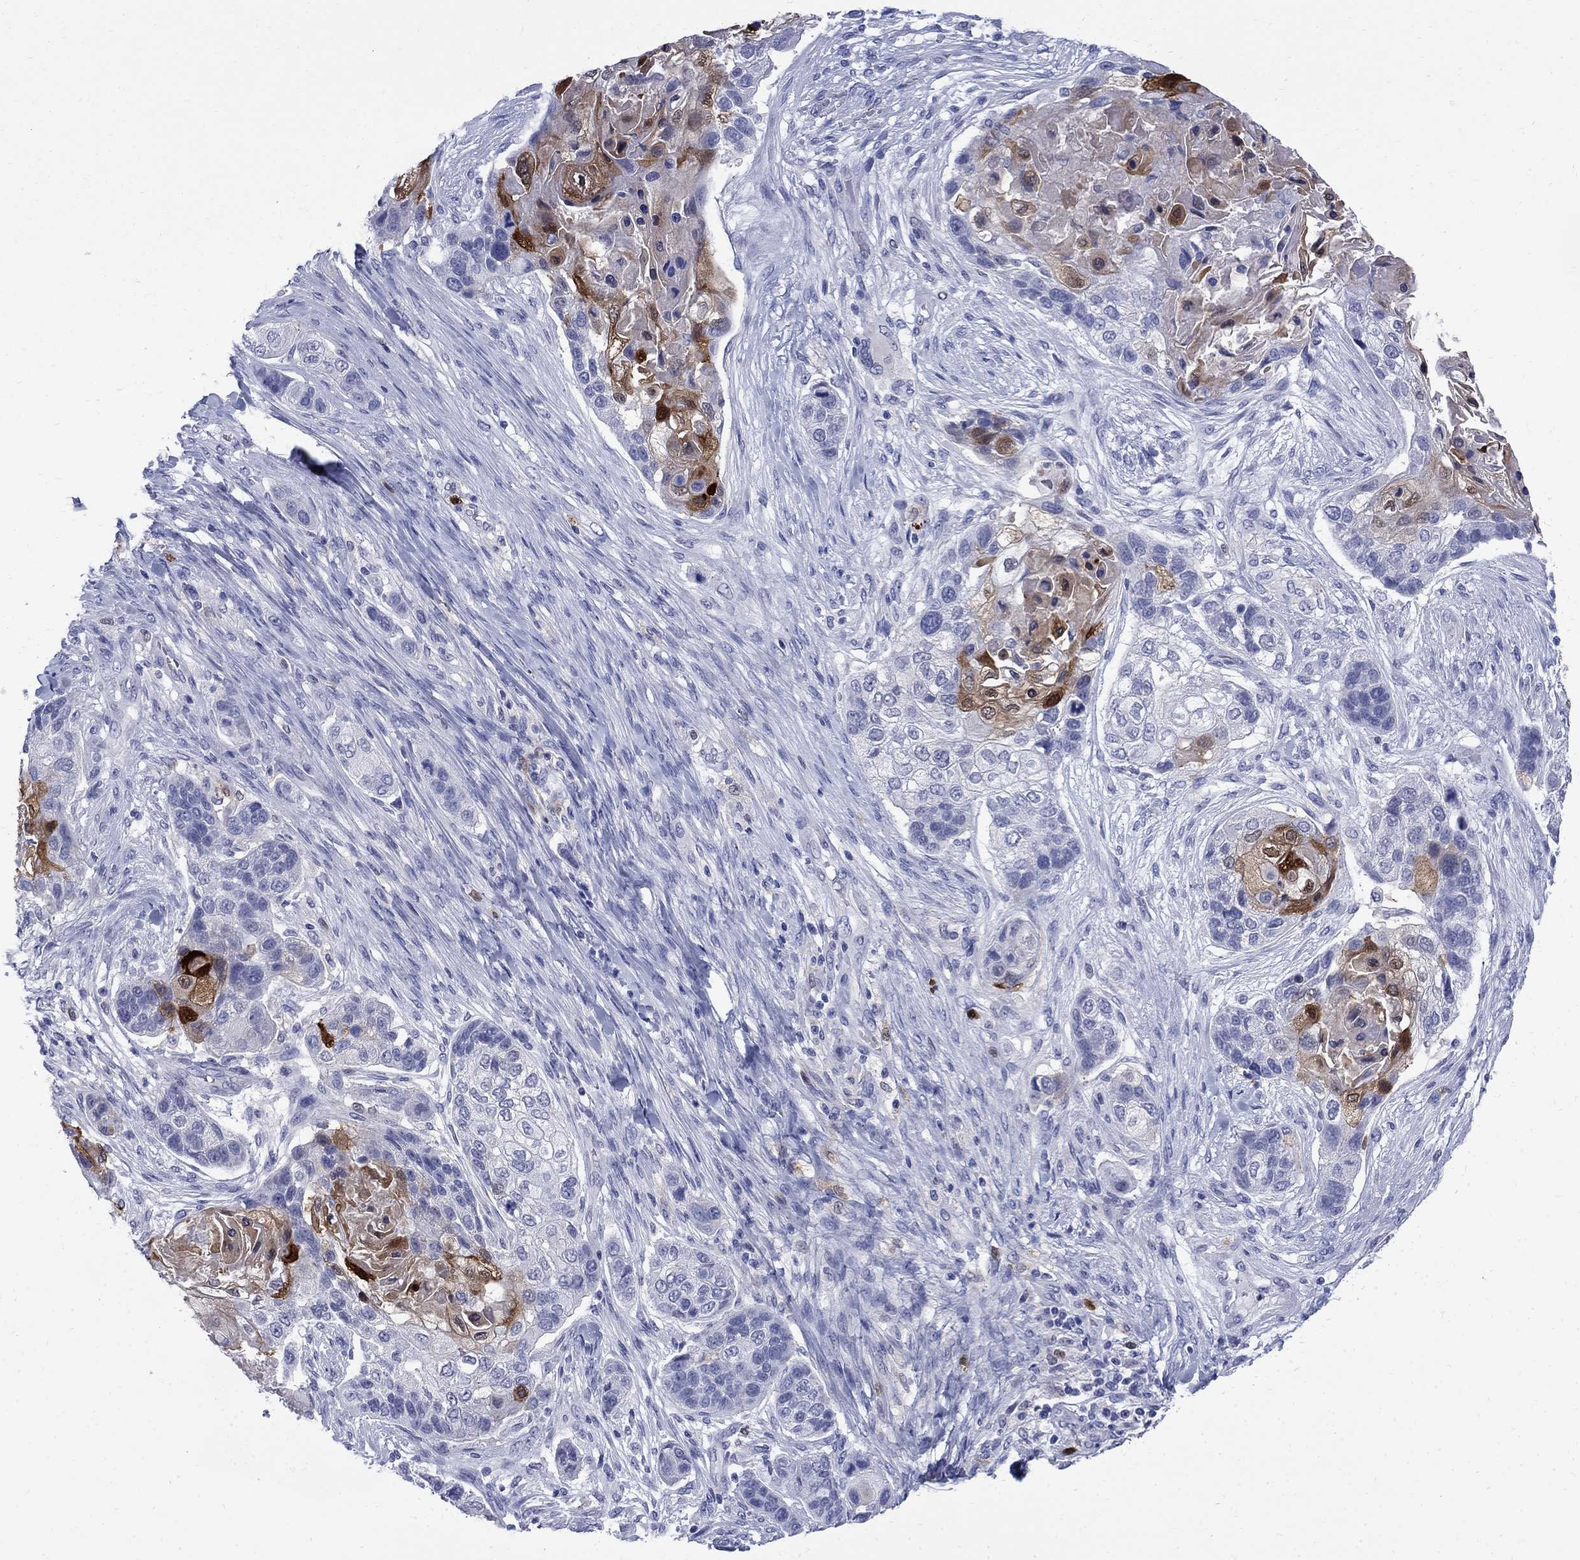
{"staining": {"intensity": "moderate", "quantity": "<25%", "location": "cytoplasmic/membranous"}, "tissue": "lung cancer", "cell_type": "Tumor cells", "image_type": "cancer", "snomed": [{"axis": "morphology", "description": "Squamous cell carcinoma, NOS"}, {"axis": "topography", "description": "Lung"}], "caption": "The micrograph exhibits immunohistochemical staining of lung cancer. There is moderate cytoplasmic/membranous staining is seen in about <25% of tumor cells.", "gene": "SERPINB2", "patient": {"sex": "male", "age": 69}}